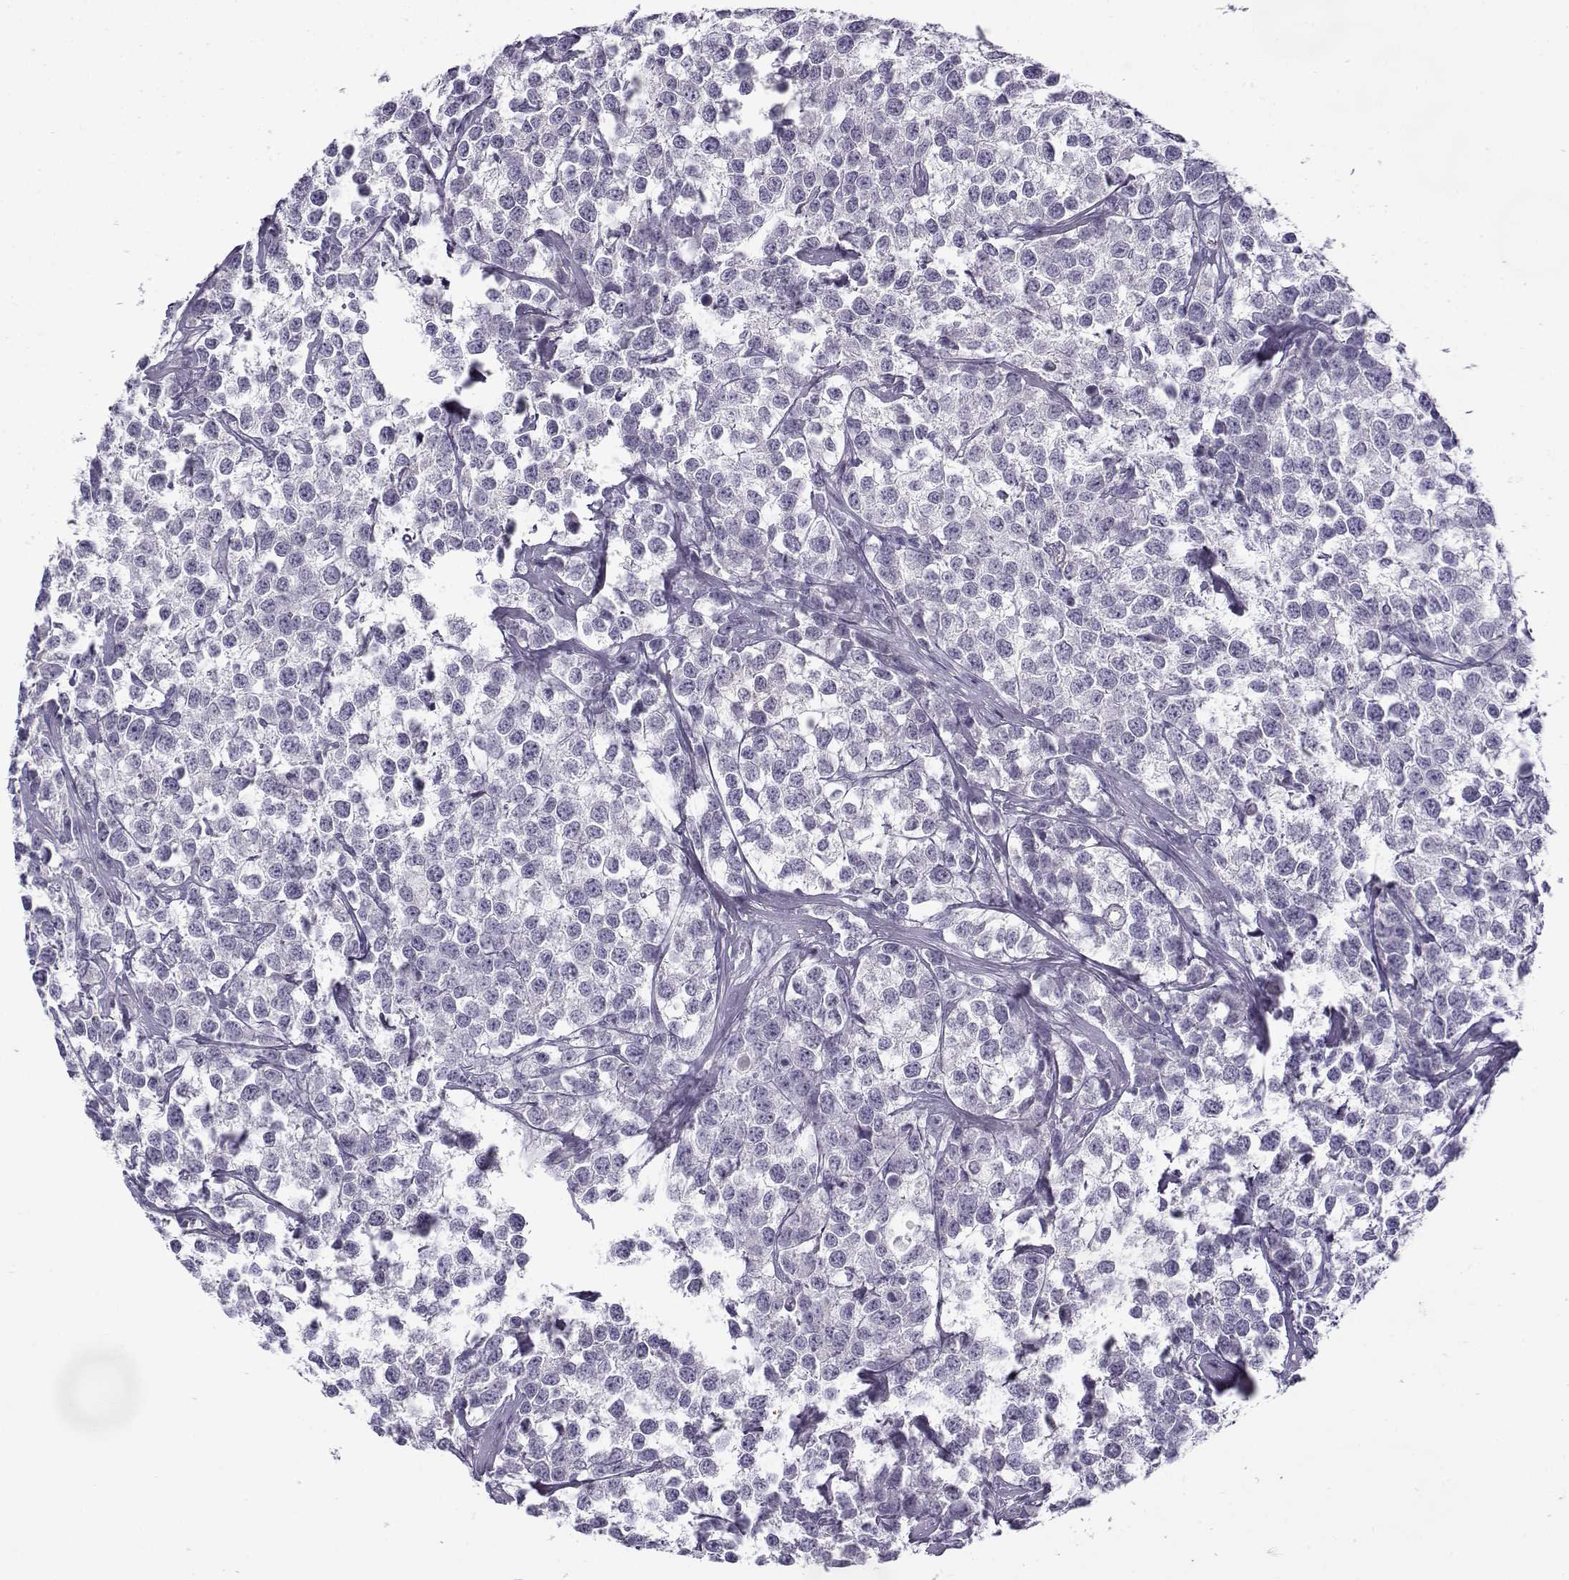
{"staining": {"intensity": "negative", "quantity": "none", "location": "none"}, "tissue": "testis cancer", "cell_type": "Tumor cells", "image_type": "cancer", "snomed": [{"axis": "morphology", "description": "Seminoma, NOS"}, {"axis": "topography", "description": "Testis"}], "caption": "This is an IHC photomicrograph of human testis cancer (seminoma). There is no staining in tumor cells.", "gene": "GTSF1L", "patient": {"sex": "male", "age": 59}}